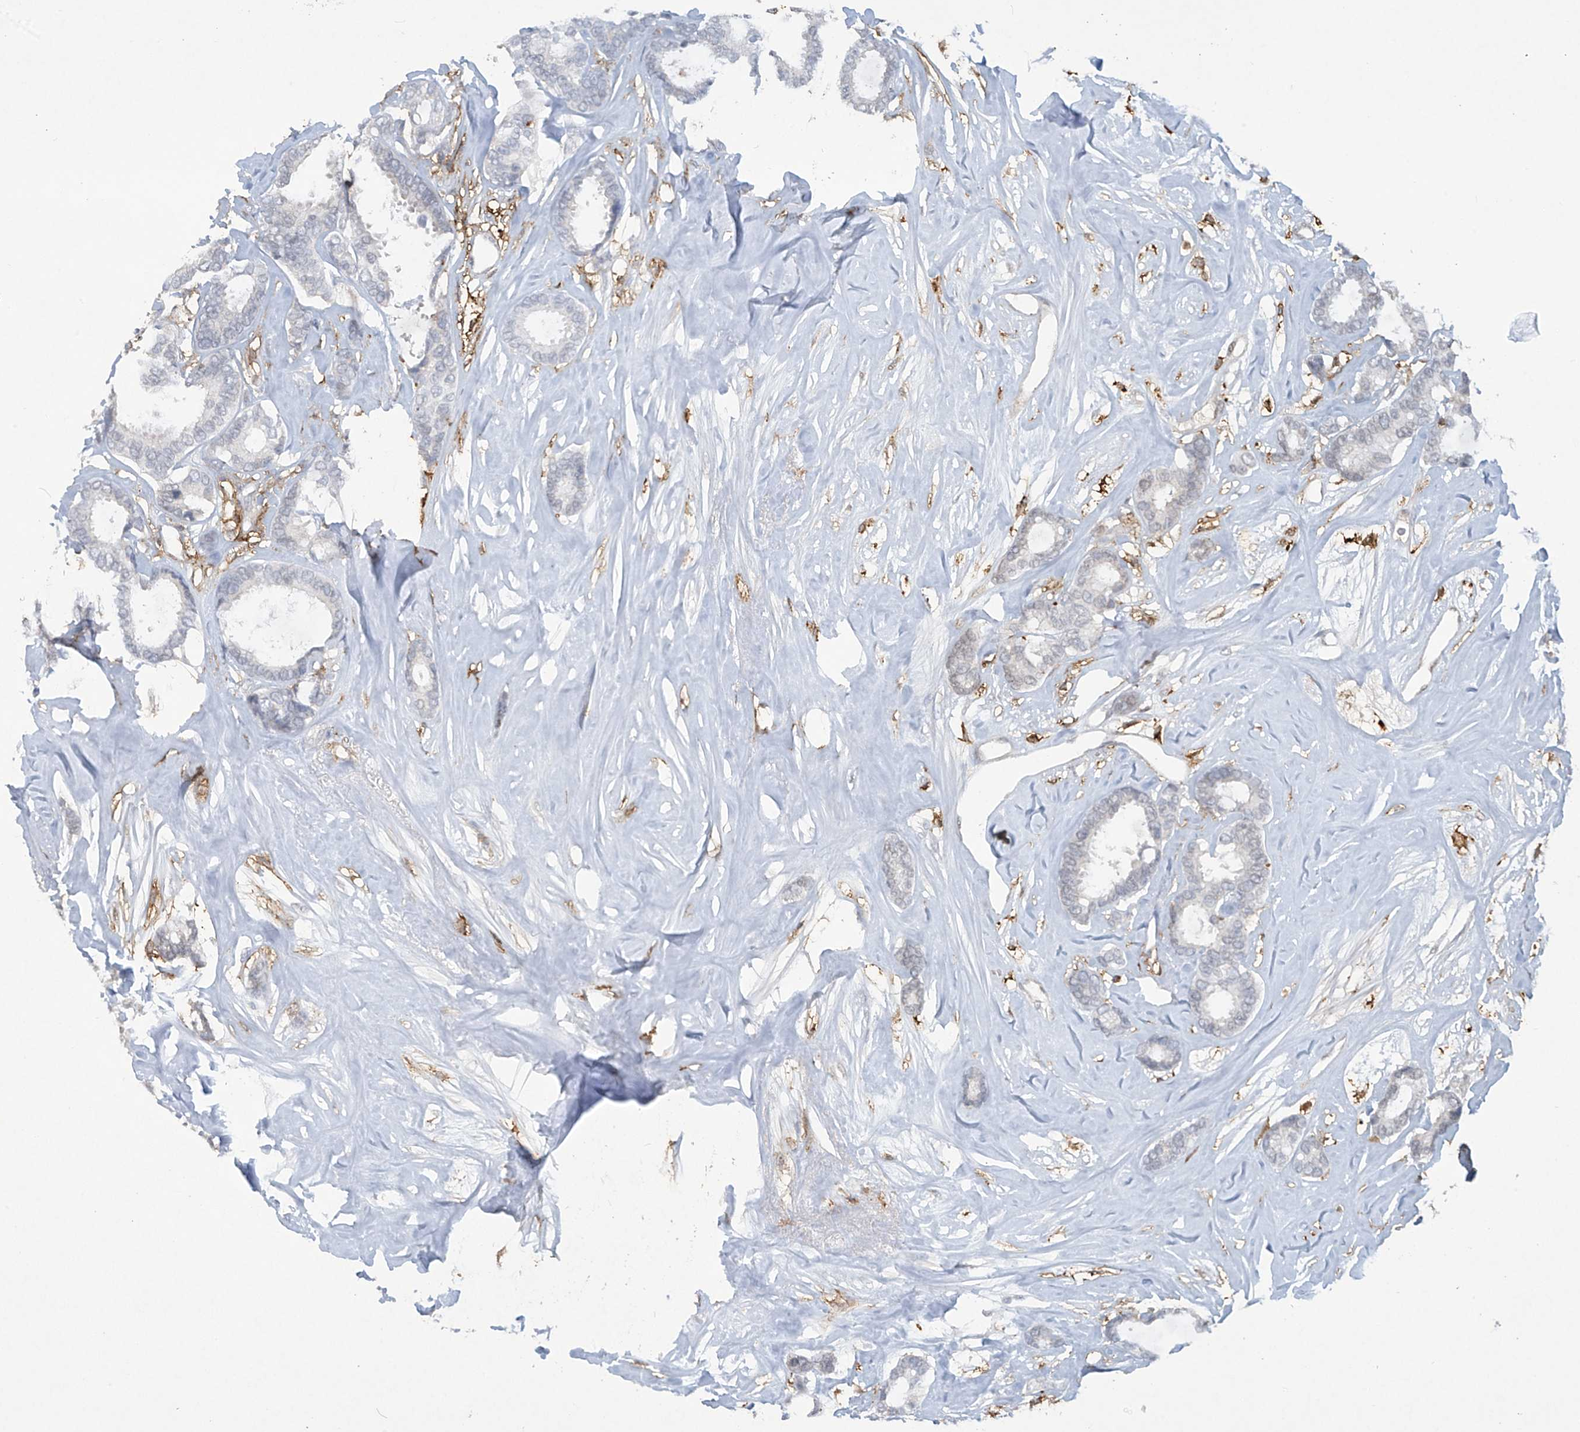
{"staining": {"intensity": "negative", "quantity": "none", "location": "none"}, "tissue": "breast cancer", "cell_type": "Tumor cells", "image_type": "cancer", "snomed": [{"axis": "morphology", "description": "Duct carcinoma"}, {"axis": "topography", "description": "Breast"}], "caption": "Breast infiltrating ductal carcinoma stained for a protein using IHC displays no staining tumor cells.", "gene": "FCGR3A", "patient": {"sex": "female", "age": 87}}